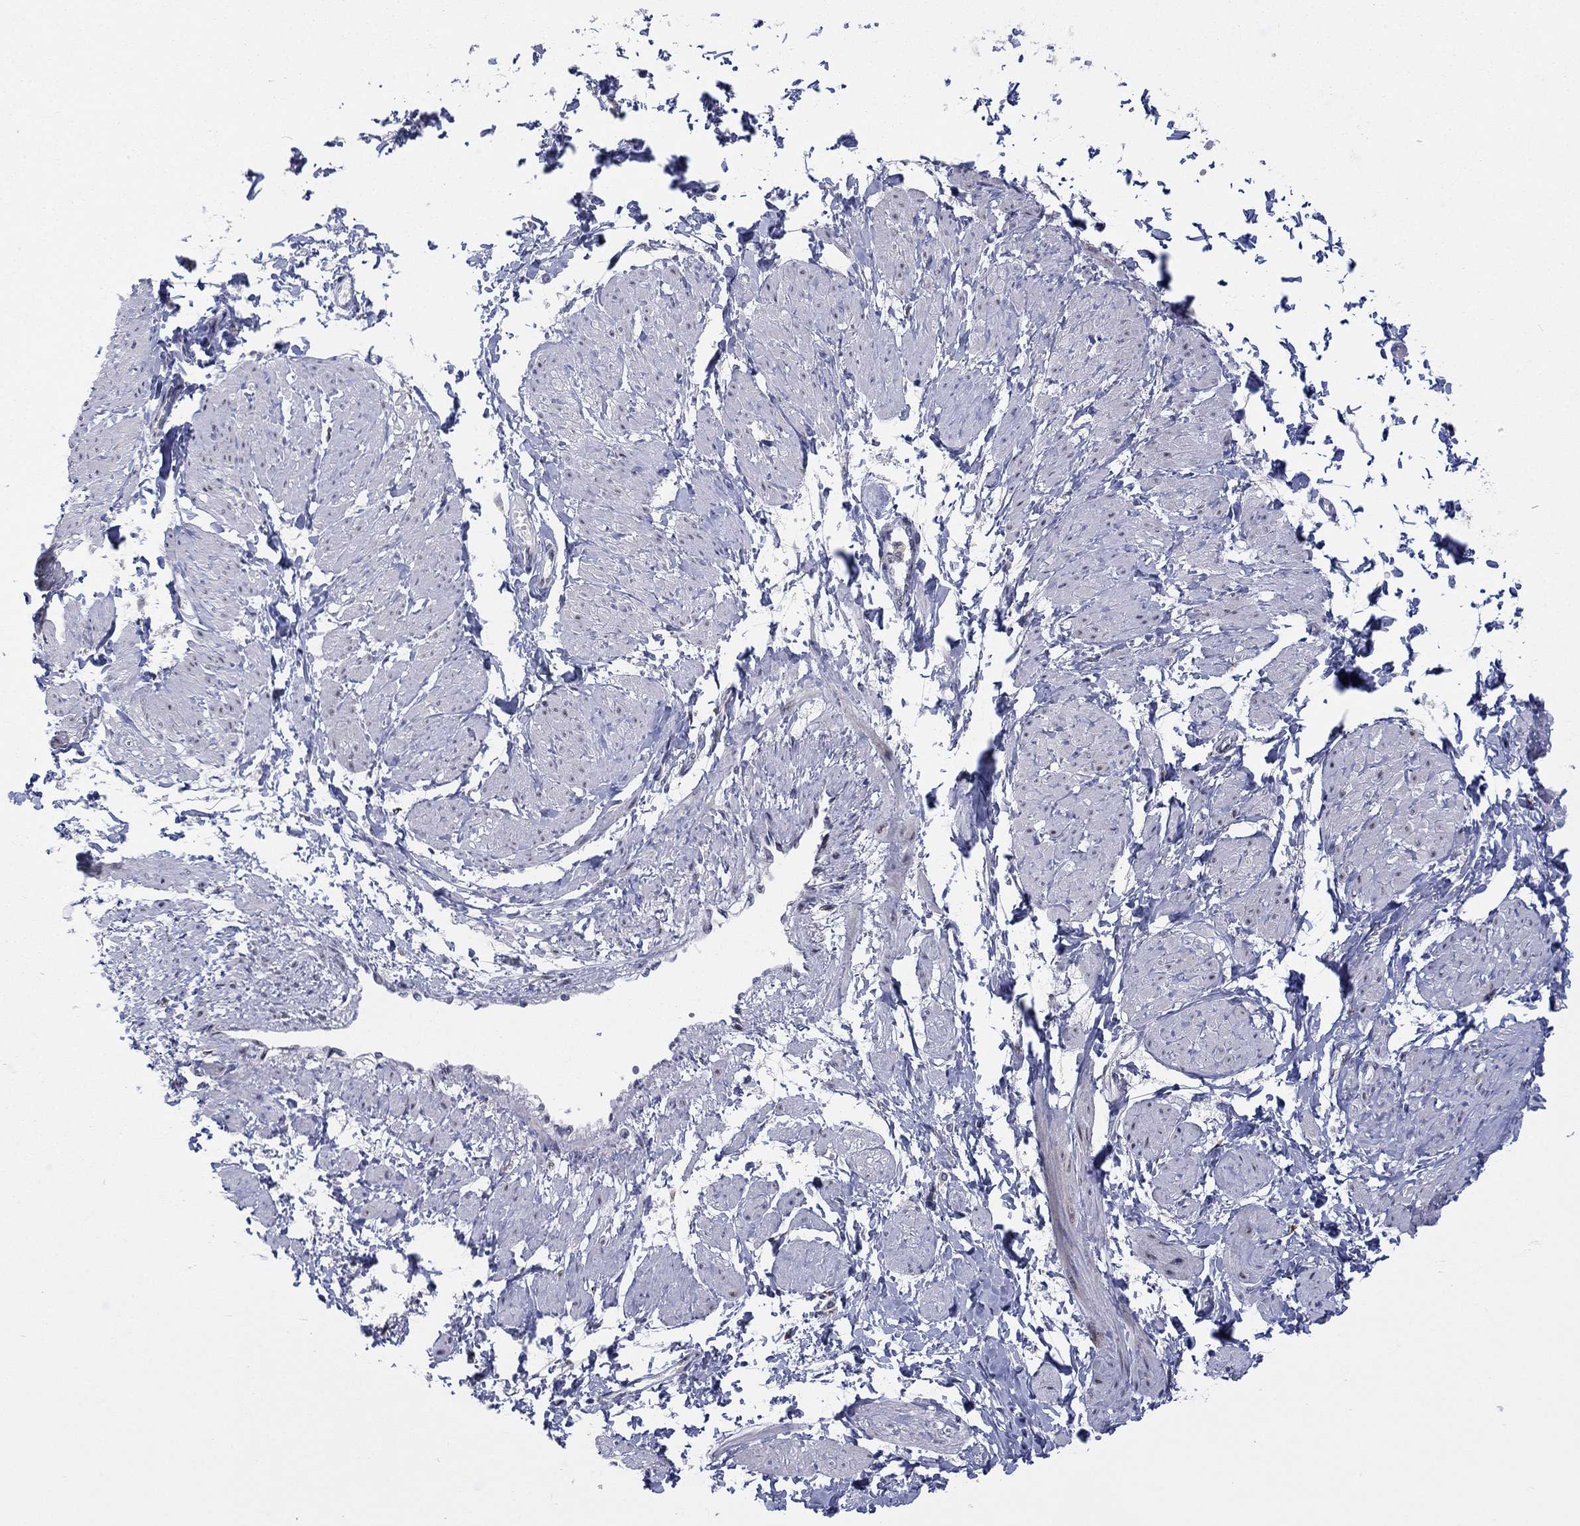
{"staining": {"intensity": "negative", "quantity": "none", "location": "none"}, "tissue": "smooth muscle", "cell_type": "Smooth muscle cells", "image_type": "normal", "snomed": [{"axis": "morphology", "description": "Normal tissue, NOS"}, {"axis": "topography", "description": "Smooth muscle"}, {"axis": "topography", "description": "Uterus"}], "caption": "An immunohistochemistry photomicrograph of benign smooth muscle is shown. There is no staining in smooth muscle cells of smooth muscle. (Immunohistochemistry, brightfield microscopy, high magnification).", "gene": "TTC21B", "patient": {"sex": "female", "age": 39}}